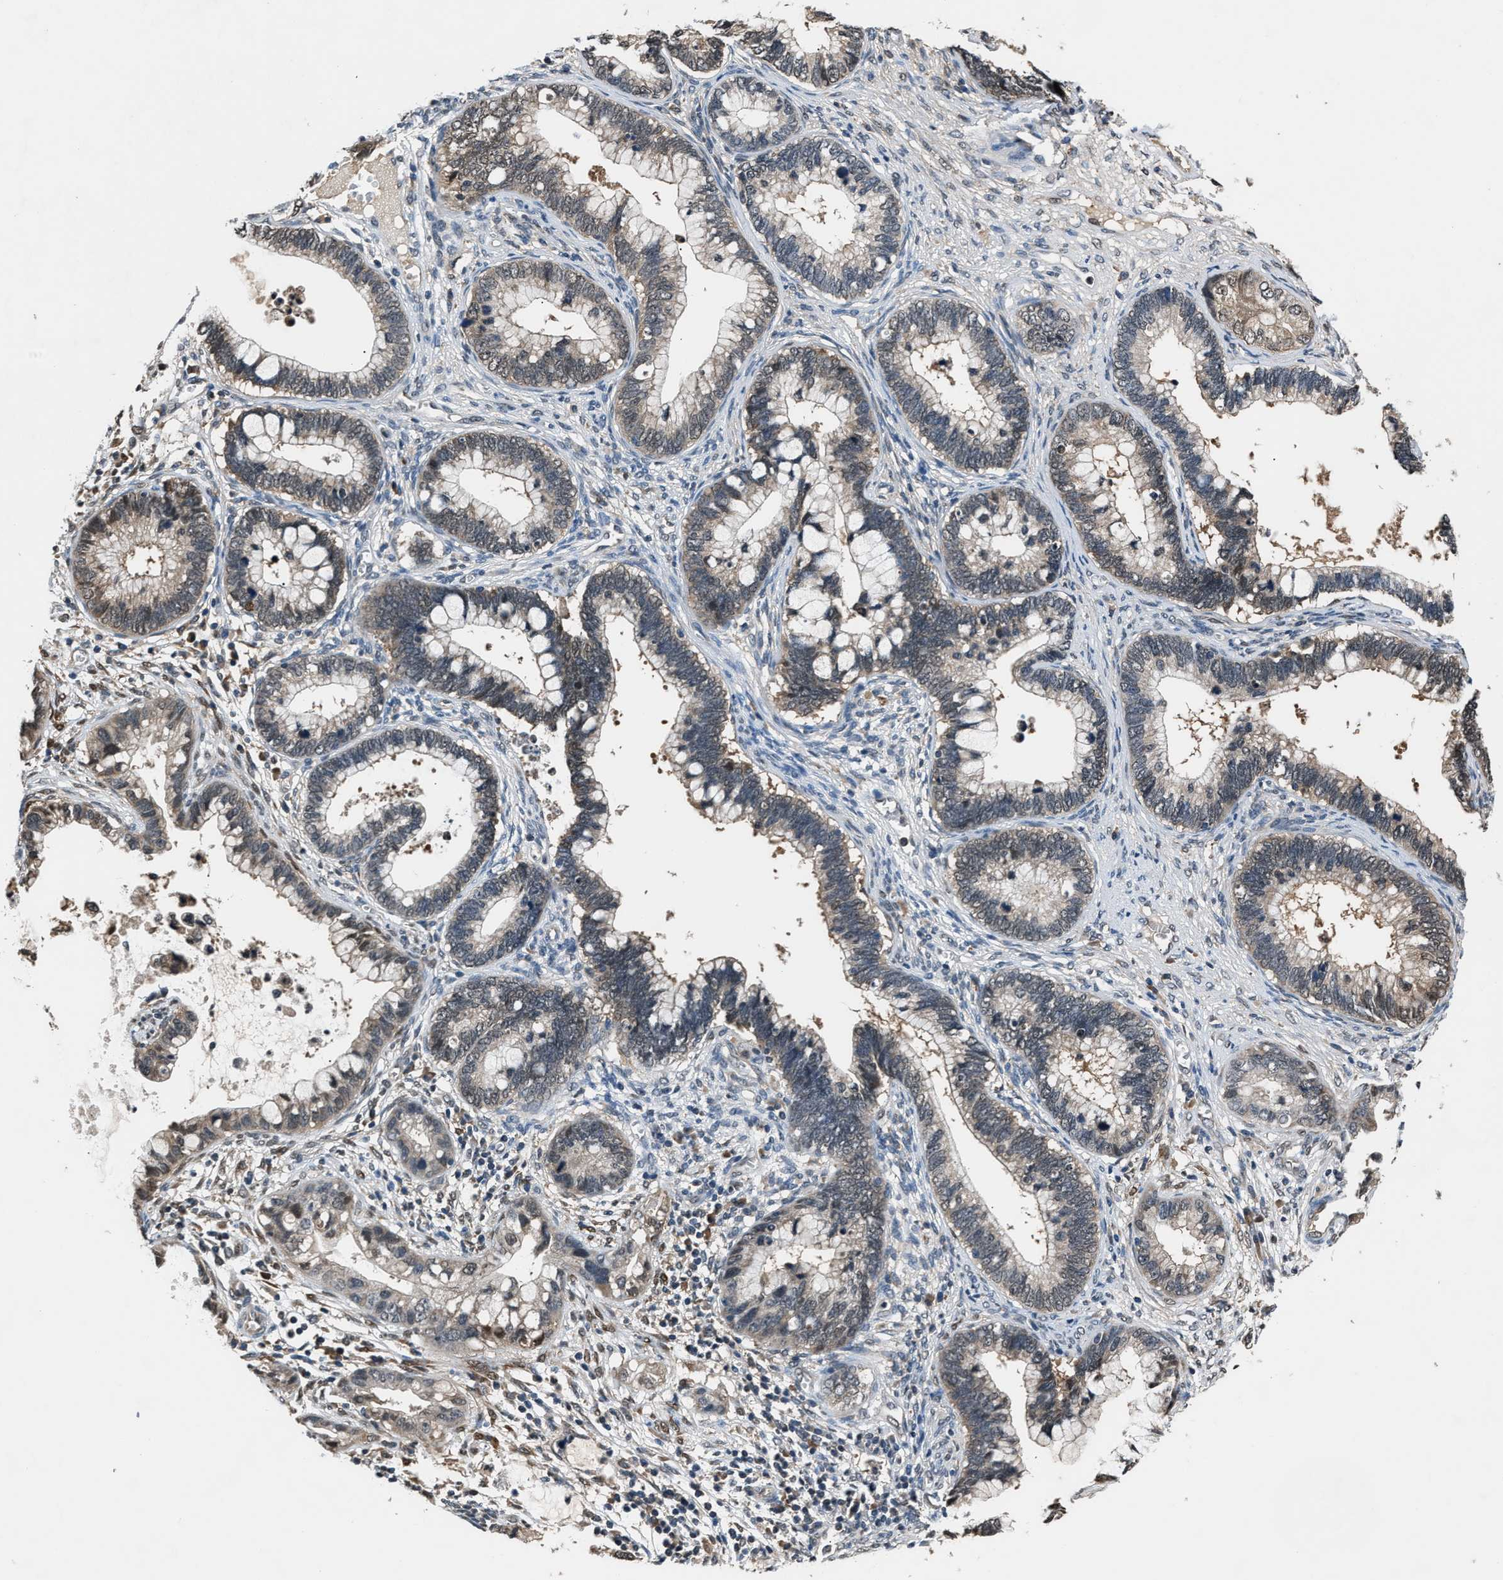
{"staining": {"intensity": "weak", "quantity": "25%-75%", "location": "cytoplasmic/membranous"}, "tissue": "cervical cancer", "cell_type": "Tumor cells", "image_type": "cancer", "snomed": [{"axis": "morphology", "description": "Adenocarcinoma, NOS"}, {"axis": "topography", "description": "Cervix"}], "caption": "Protein expression analysis of cervical adenocarcinoma shows weak cytoplasmic/membranous positivity in approximately 25%-75% of tumor cells.", "gene": "TP53I3", "patient": {"sex": "female", "age": 44}}